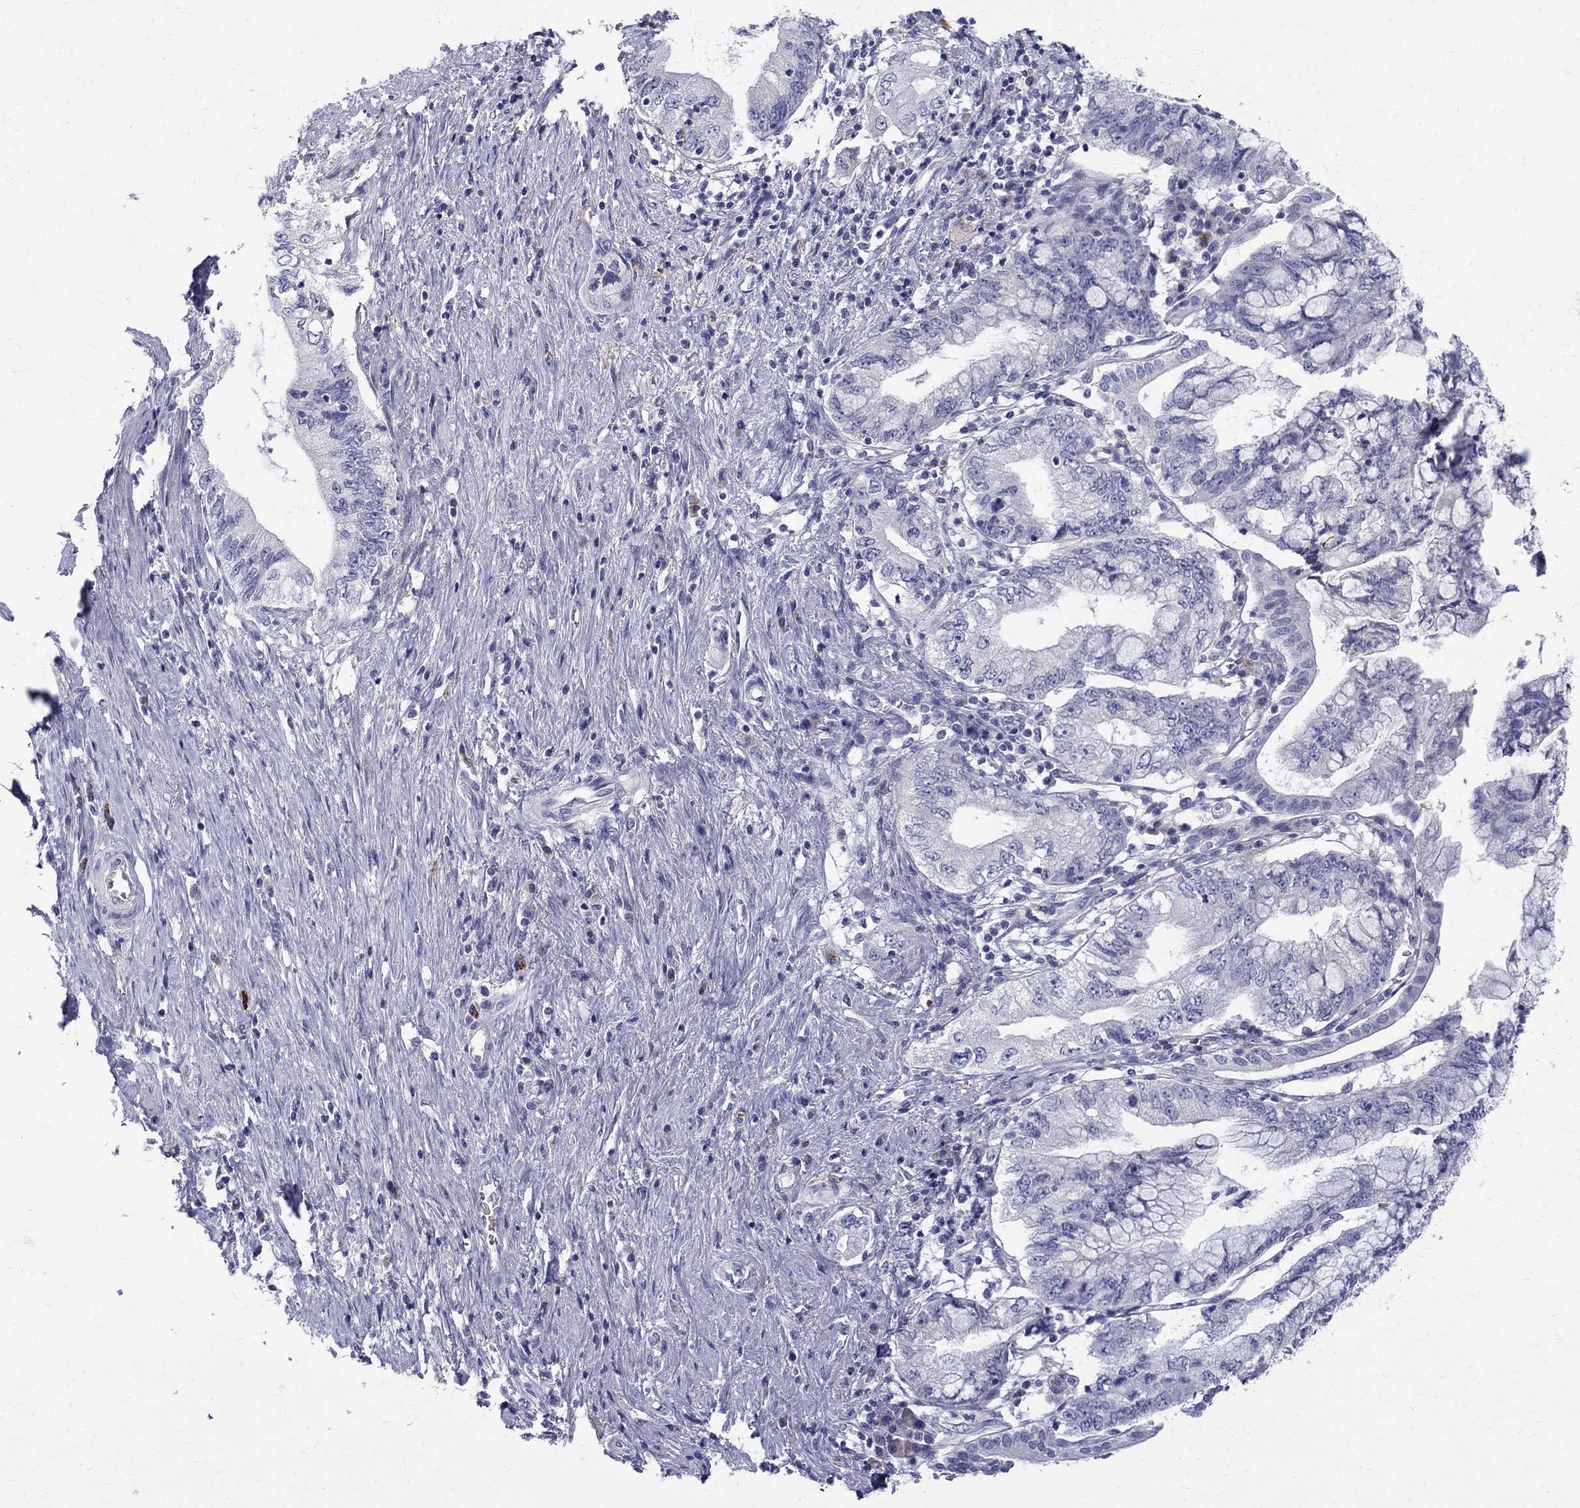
{"staining": {"intensity": "negative", "quantity": "none", "location": "none"}, "tissue": "pancreatic cancer", "cell_type": "Tumor cells", "image_type": "cancer", "snomed": [{"axis": "morphology", "description": "Adenocarcinoma, NOS"}, {"axis": "topography", "description": "Pancreas"}], "caption": "High power microscopy image of an immunohistochemistry (IHC) histopathology image of pancreatic adenocarcinoma, revealing no significant staining in tumor cells. (Stains: DAB (3,3'-diaminobenzidine) IHC with hematoxylin counter stain, Microscopy: brightfield microscopy at high magnification).", "gene": "AGER", "patient": {"sex": "female", "age": 73}}